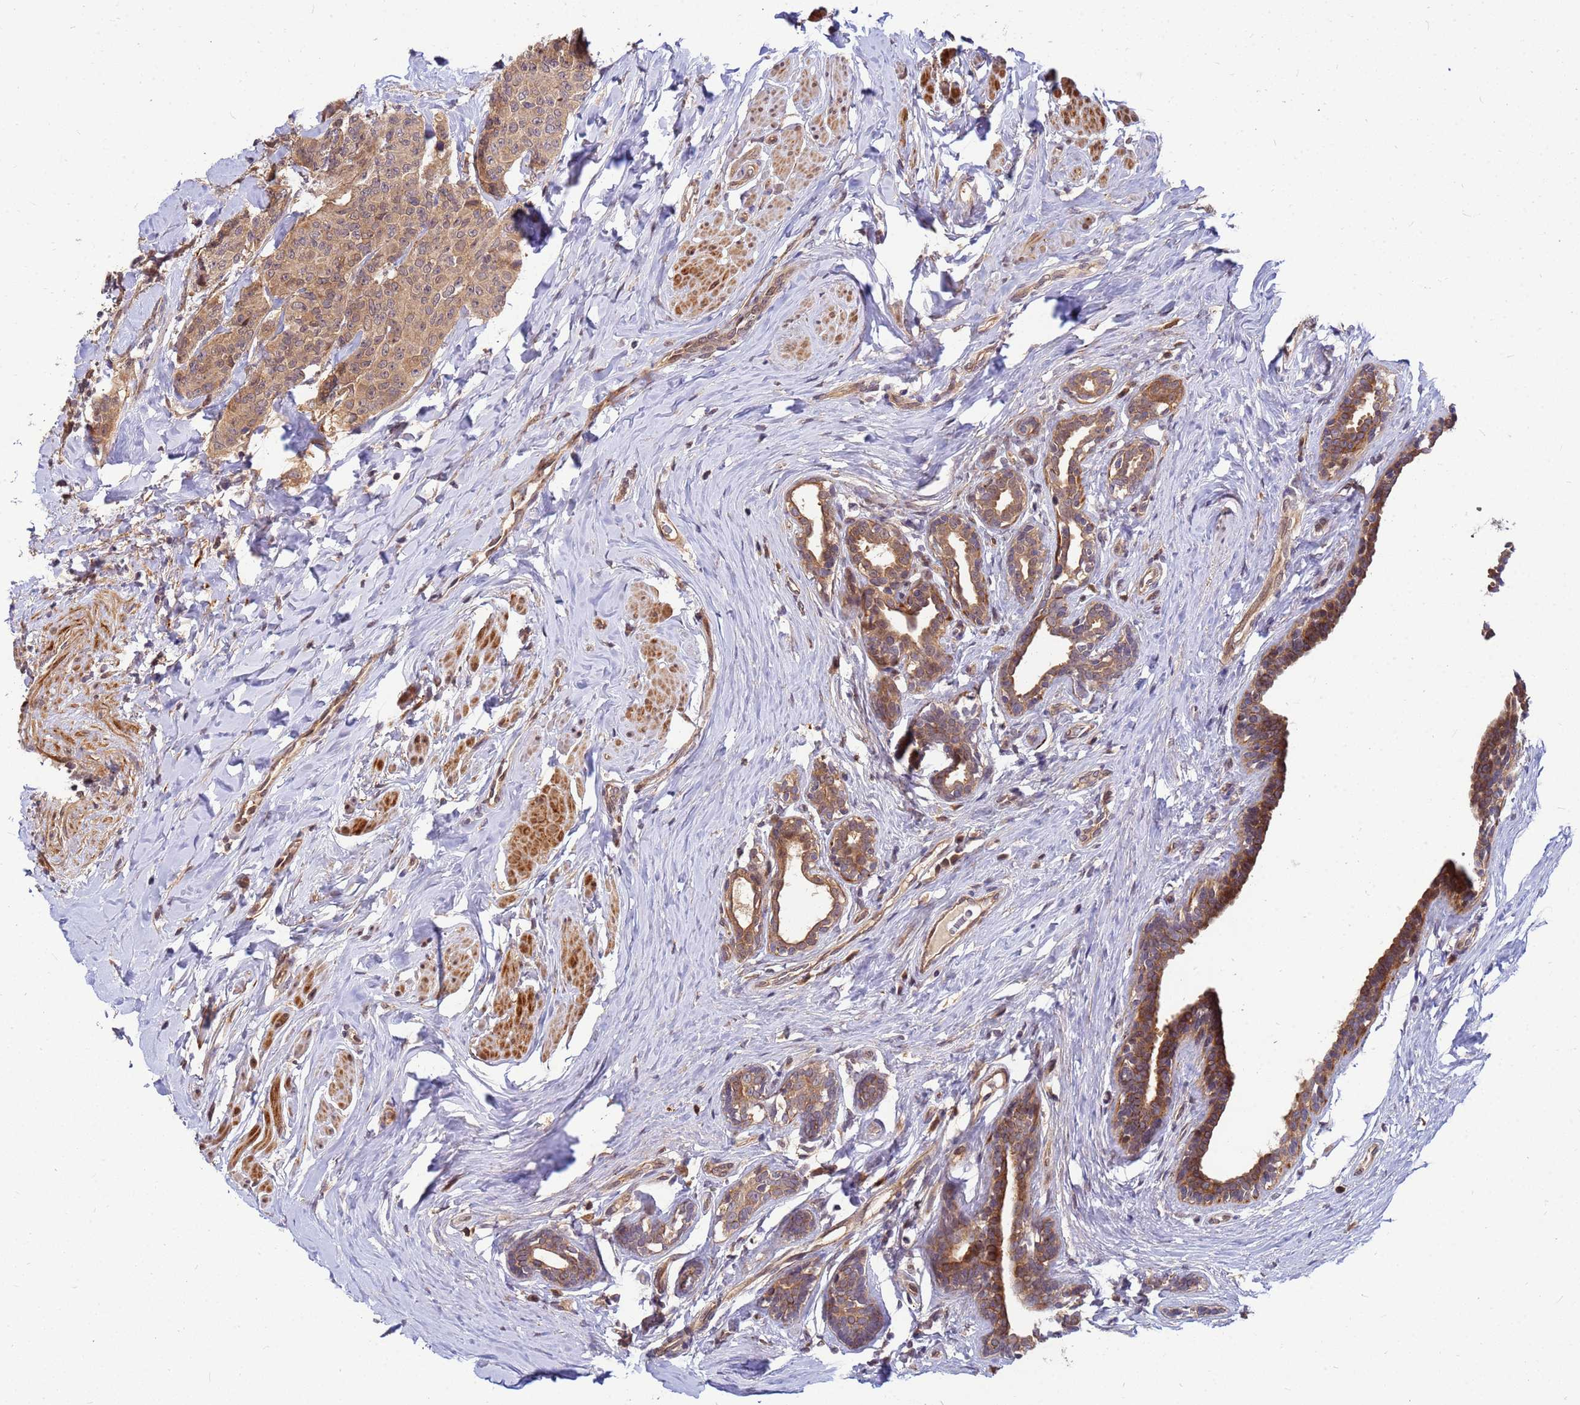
{"staining": {"intensity": "moderate", "quantity": ">75%", "location": "cytoplasmic/membranous"}, "tissue": "breast cancer", "cell_type": "Tumor cells", "image_type": "cancer", "snomed": [{"axis": "morphology", "description": "Duct carcinoma"}, {"axis": "topography", "description": "Breast"}], "caption": "The image shows immunohistochemical staining of breast cancer. There is moderate cytoplasmic/membranous expression is identified in about >75% of tumor cells.", "gene": "DUS4L", "patient": {"sex": "female", "age": 40}}